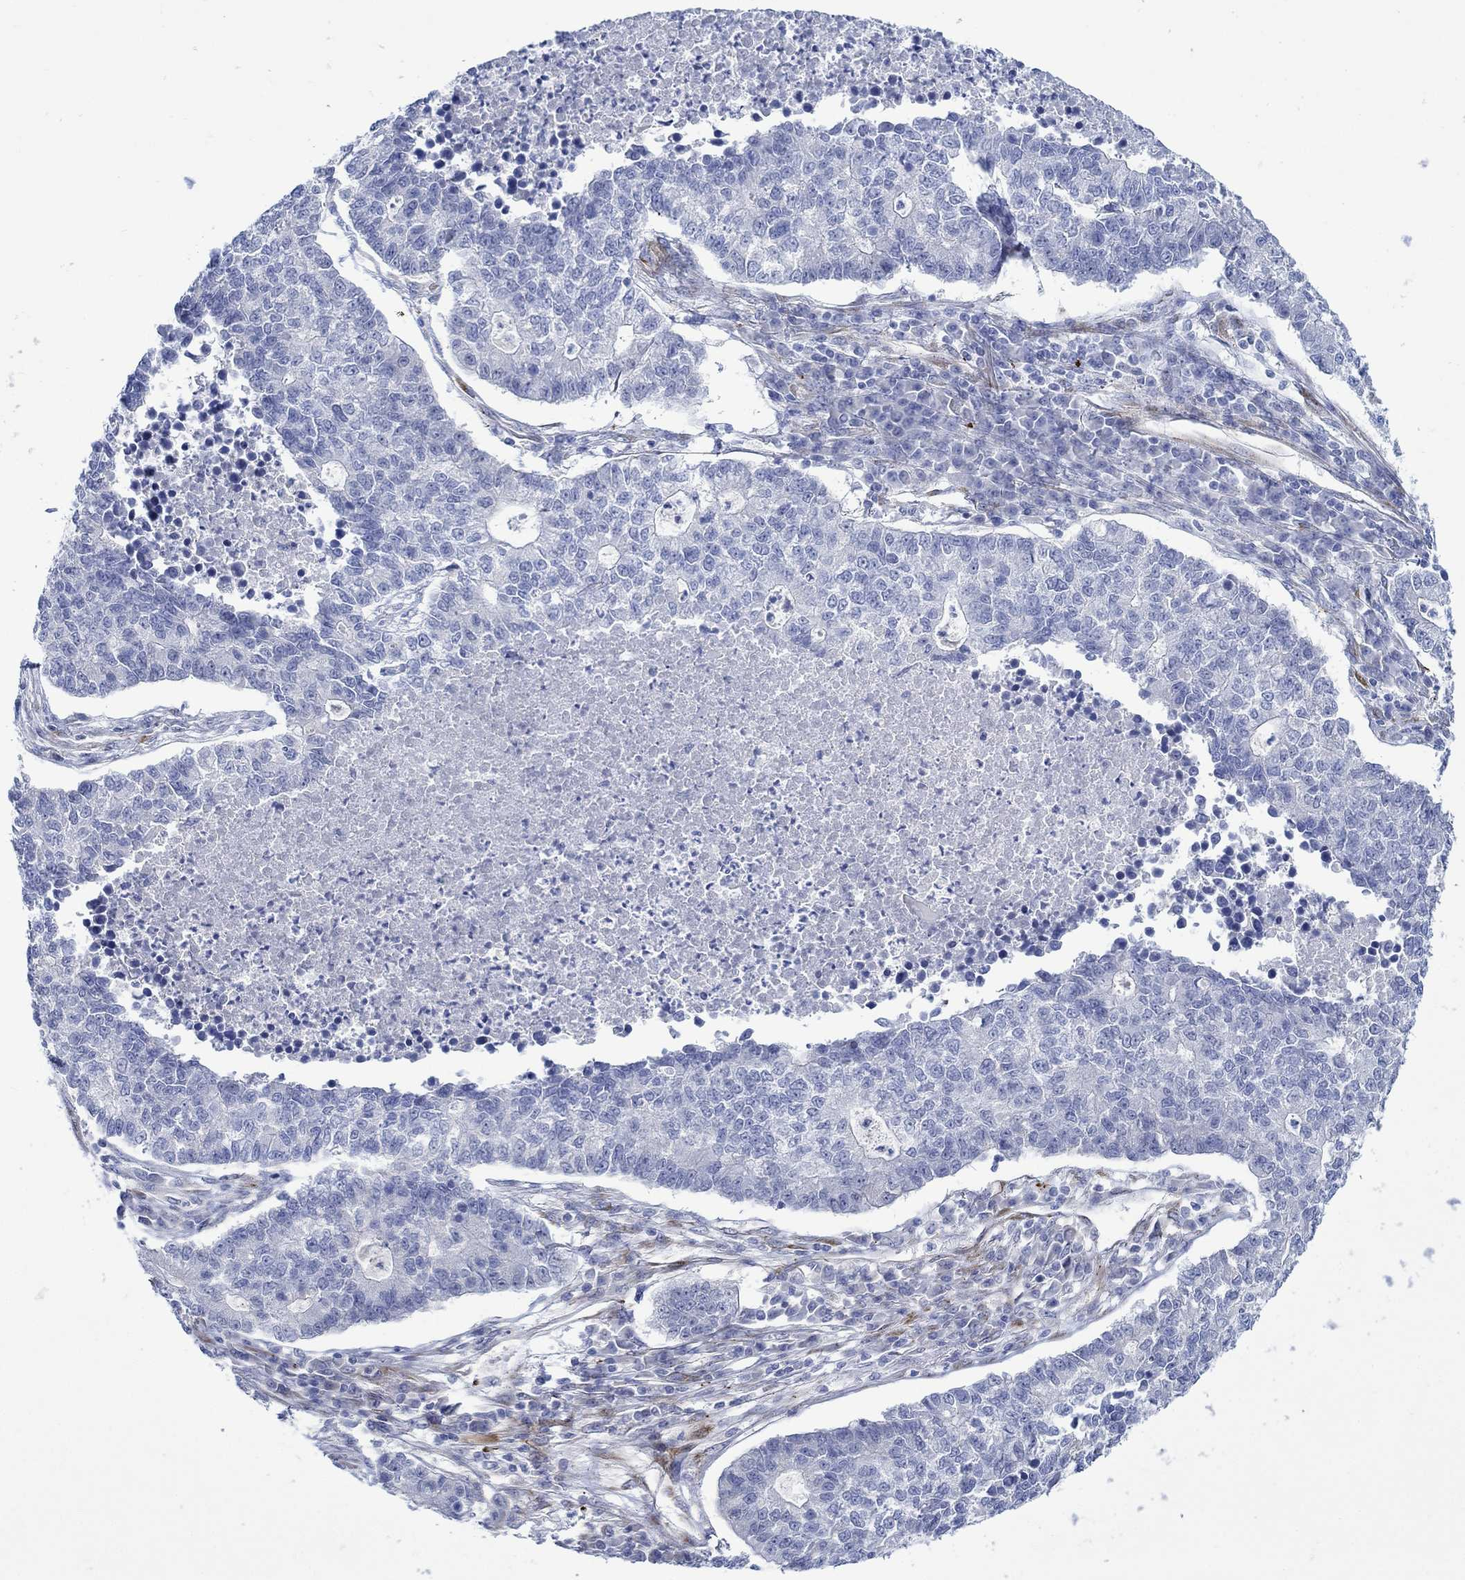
{"staining": {"intensity": "negative", "quantity": "none", "location": "none"}, "tissue": "lung cancer", "cell_type": "Tumor cells", "image_type": "cancer", "snomed": [{"axis": "morphology", "description": "Adenocarcinoma, NOS"}, {"axis": "topography", "description": "Lung"}], "caption": "Immunohistochemistry of lung adenocarcinoma demonstrates no staining in tumor cells. (Stains: DAB immunohistochemistry (IHC) with hematoxylin counter stain, Microscopy: brightfield microscopy at high magnification).", "gene": "KSR2", "patient": {"sex": "male", "age": 57}}